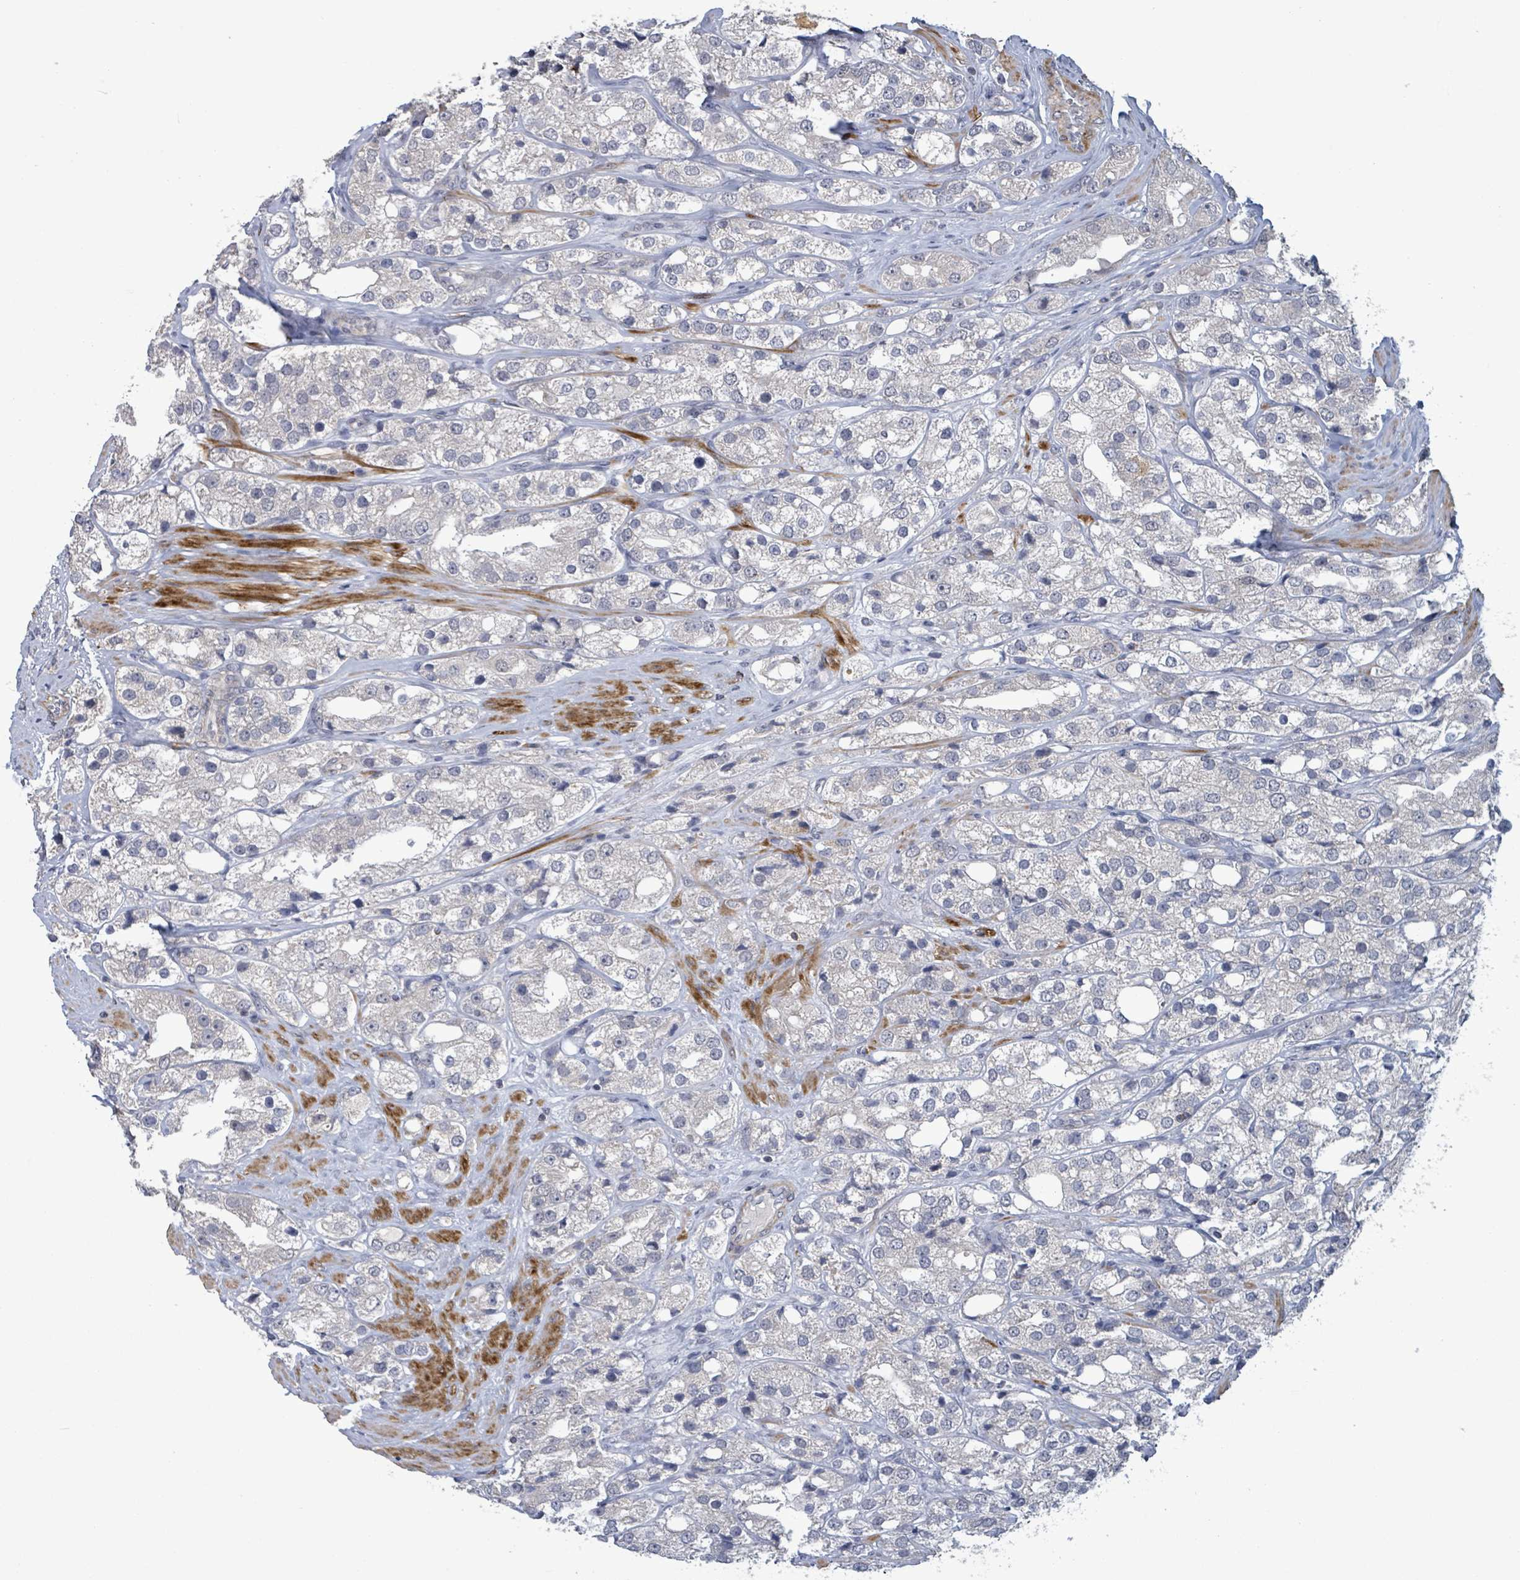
{"staining": {"intensity": "negative", "quantity": "none", "location": "none"}, "tissue": "prostate cancer", "cell_type": "Tumor cells", "image_type": "cancer", "snomed": [{"axis": "morphology", "description": "Adenocarcinoma, NOS"}, {"axis": "topography", "description": "Prostate"}], "caption": "Prostate cancer (adenocarcinoma) was stained to show a protein in brown. There is no significant staining in tumor cells. (Brightfield microscopy of DAB (3,3'-diaminobenzidine) IHC at high magnification).", "gene": "AMMECR1", "patient": {"sex": "male", "age": 79}}